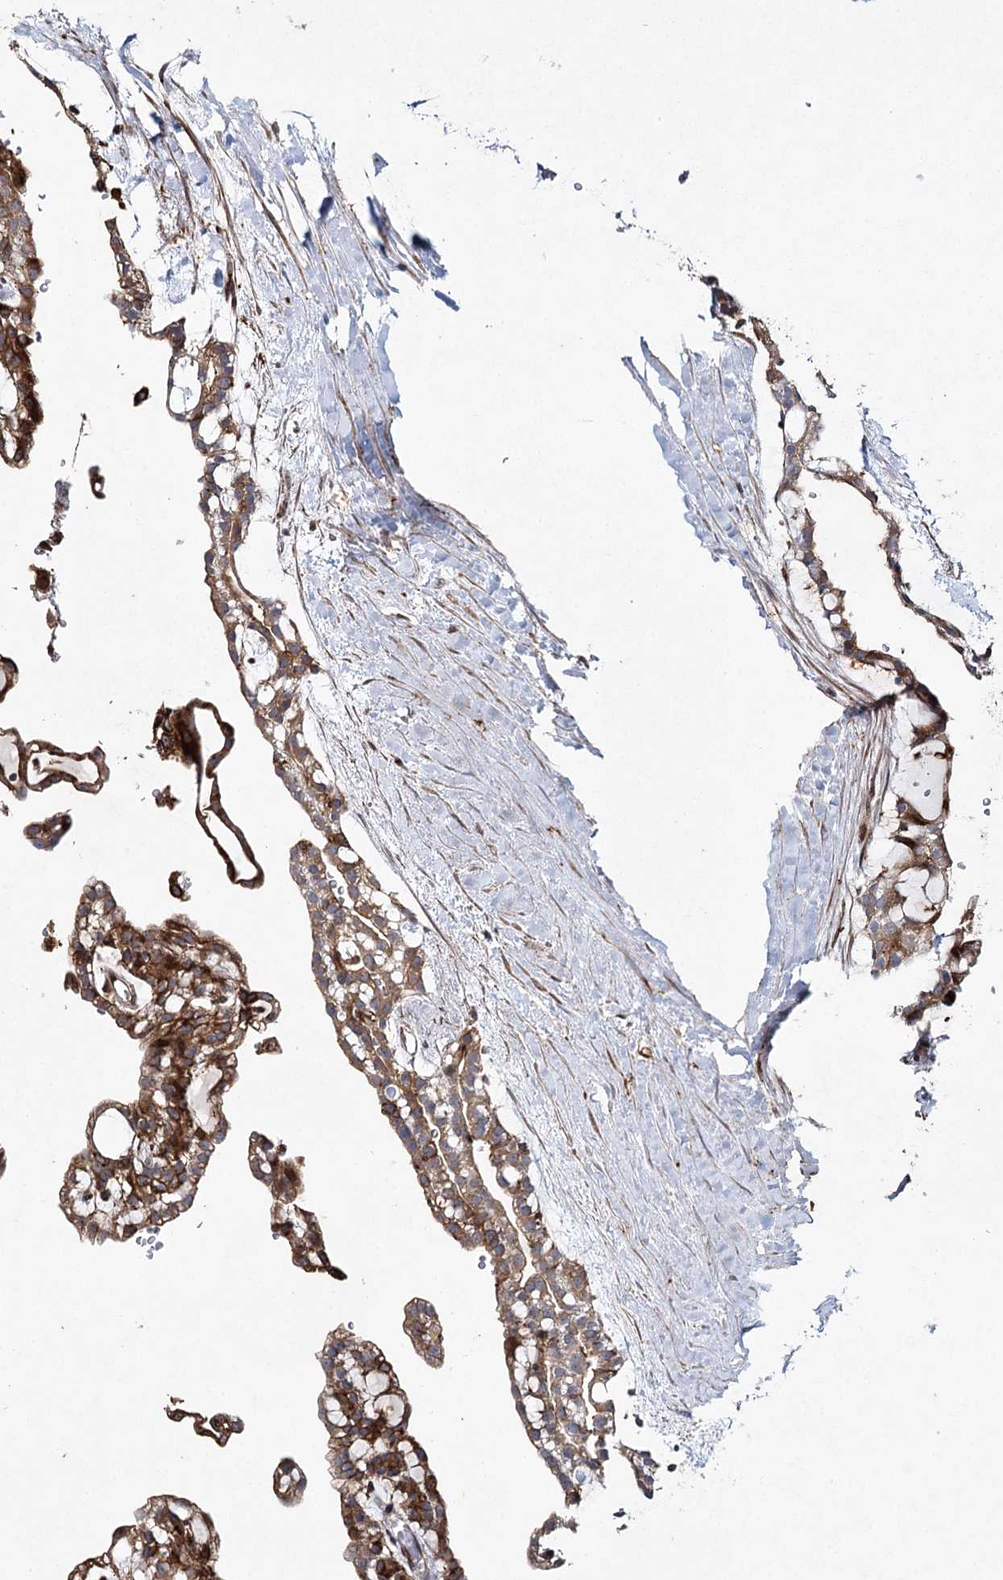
{"staining": {"intensity": "moderate", "quantity": ">75%", "location": "cytoplasmic/membranous"}, "tissue": "renal cancer", "cell_type": "Tumor cells", "image_type": "cancer", "snomed": [{"axis": "morphology", "description": "Adenocarcinoma, NOS"}, {"axis": "topography", "description": "Kidney"}], "caption": "Tumor cells exhibit medium levels of moderate cytoplasmic/membranous staining in approximately >75% of cells in renal adenocarcinoma.", "gene": "DCUN1D4", "patient": {"sex": "male", "age": 63}}